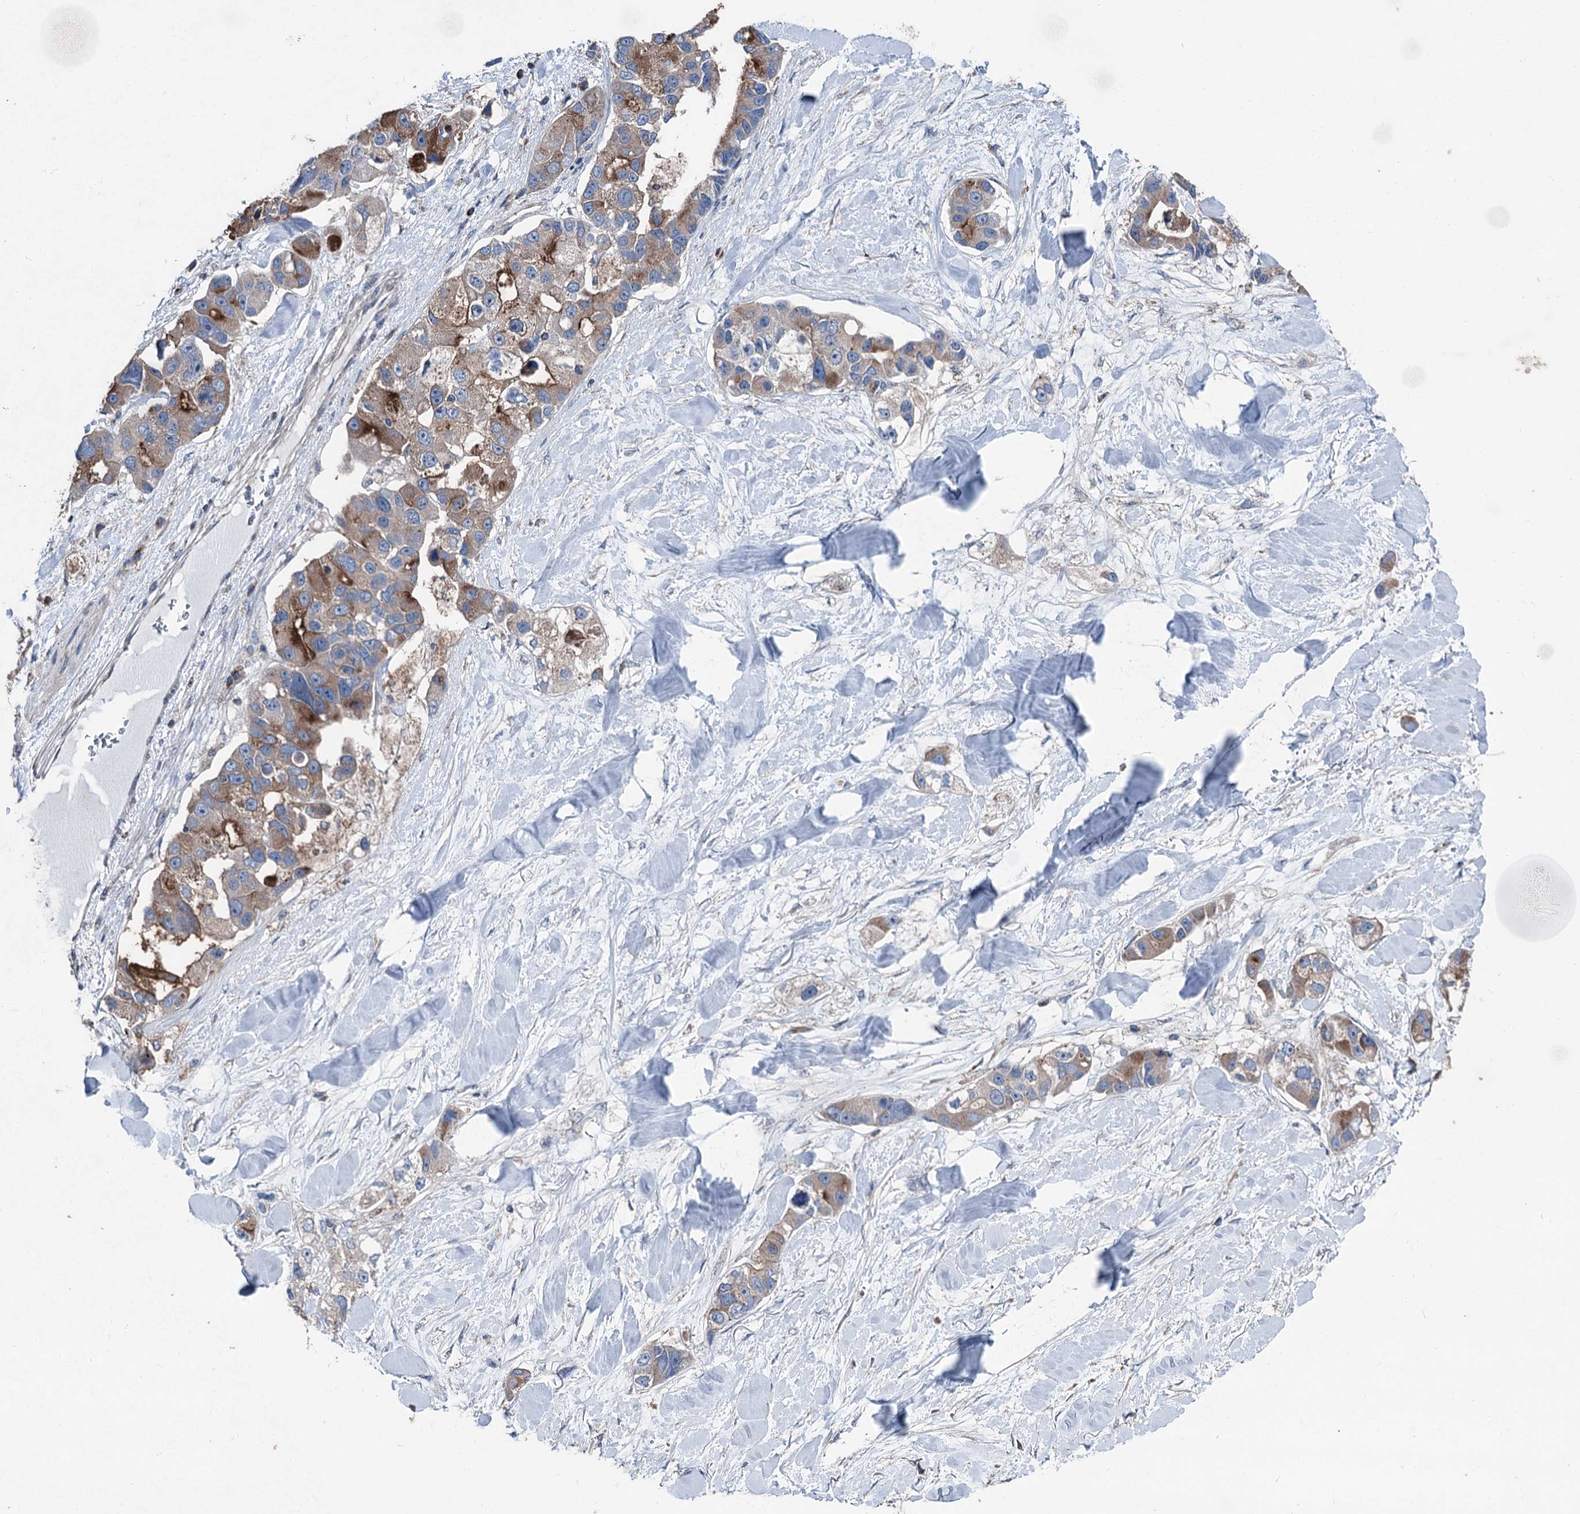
{"staining": {"intensity": "strong", "quantity": "25%-75%", "location": "cytoplasmic/membranous"}, "tissue": "lung cancer", "cell_type": "Tumor cells", "image_type": "cancer", "snomed": [{"axis": "morphology", "description": "Adenocarcinoma, NOS"}, {"axis": "topography", "description": "Lung"}], "caption": "The photomicrograph shows a brown stain indicating the presence of a protein in the cytoplasmic/membranous of tumor cells in lung adenocarcinoma.", "gene": "RUFY1", "patient": {"sex": "female", "age": 54}}